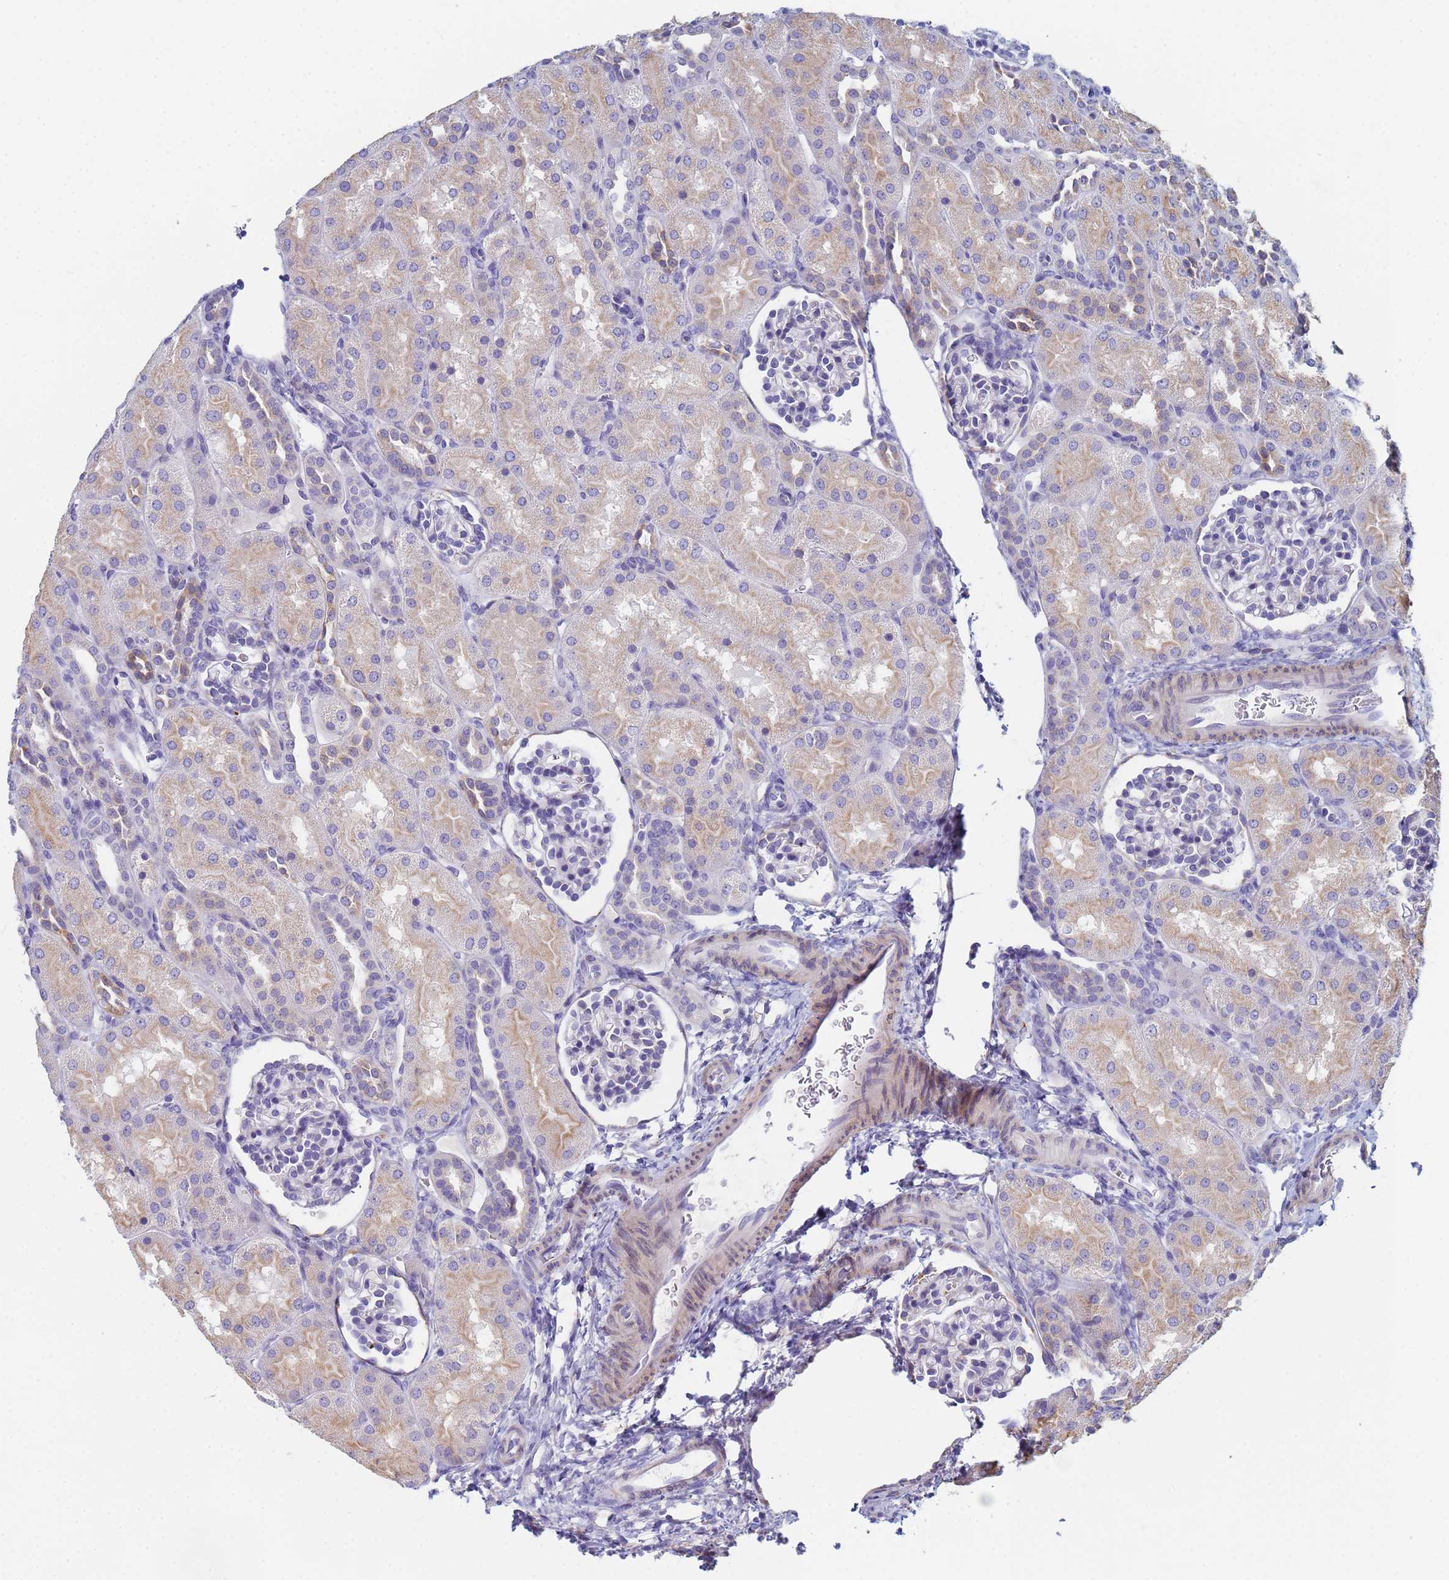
{"staining": {"intensity": "negative", "quantity": "none", "location": "none"}, "tissue": "kidney", "cell_type": "Cells in glomeruli", "image_type": "normal", "snomed": [{"axis": "morphology", "description": "Normal tissue, NOS"}, {"axis": "topography", "description": "Kidney"}], "caption": "The photomicrograph demonstrates no staining of cells in glomeruli in normal kidney. (DAB immunohistochemistry visualized using brightfield microscopy, high magnification).", "gene": "GDAP2", "patient": {"sex": "male", "age": 1}}